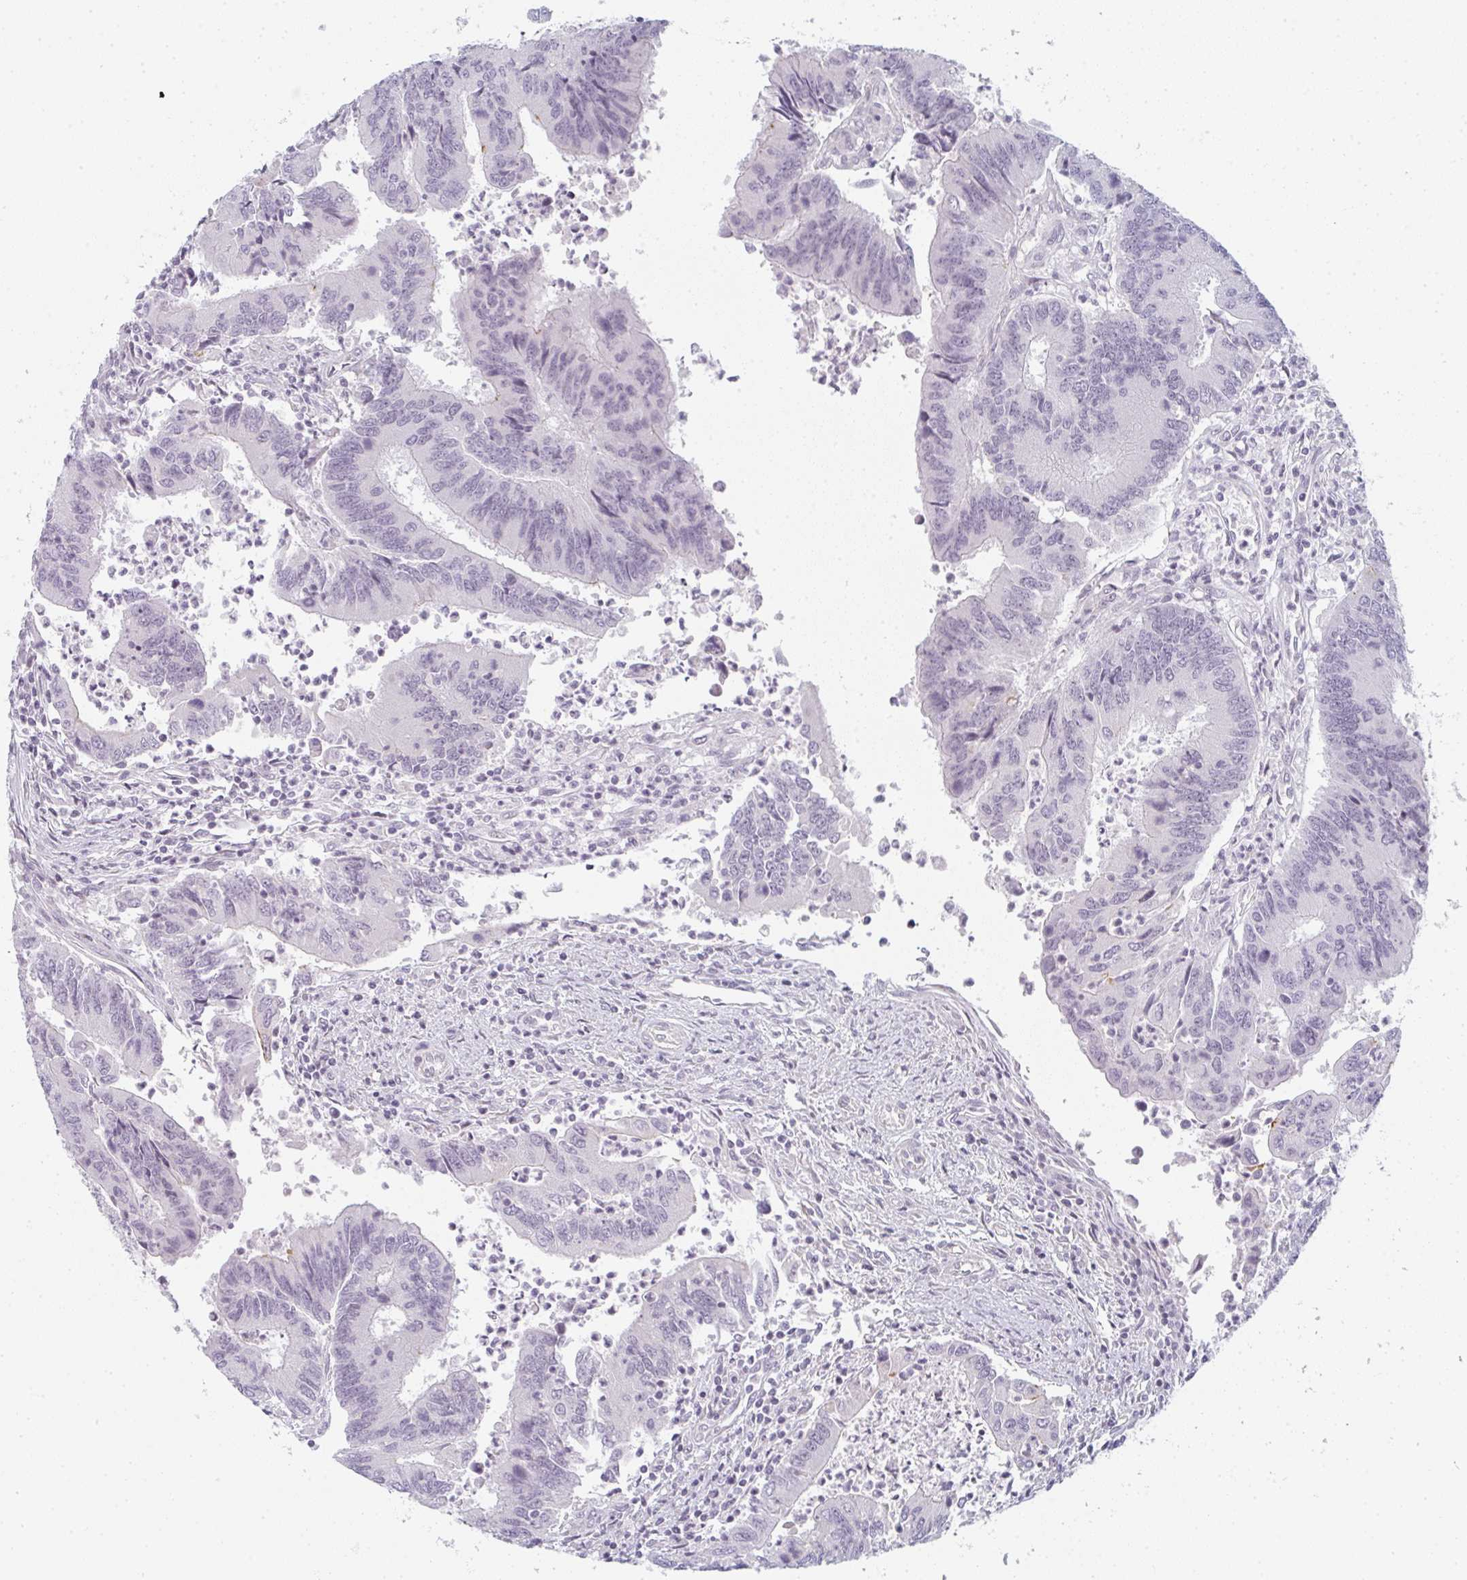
{"staining": {"intensity": "negative", "quantity": "none", "location": "none"}, "tissue": "colorectal cancer", "cell_type": "Tumor cells", "image_type": "cancer", "snomed": [{"axis": "morphology", "description": "Adenocarcinoma, NOS"}, {"axis": "topography", "description": "Colon"}], "caption": "Tumor cells show no significant protein expression in colorectal cancer.", "gene": "RBBP6", "patient": {"sex": "female", "age": 67}}